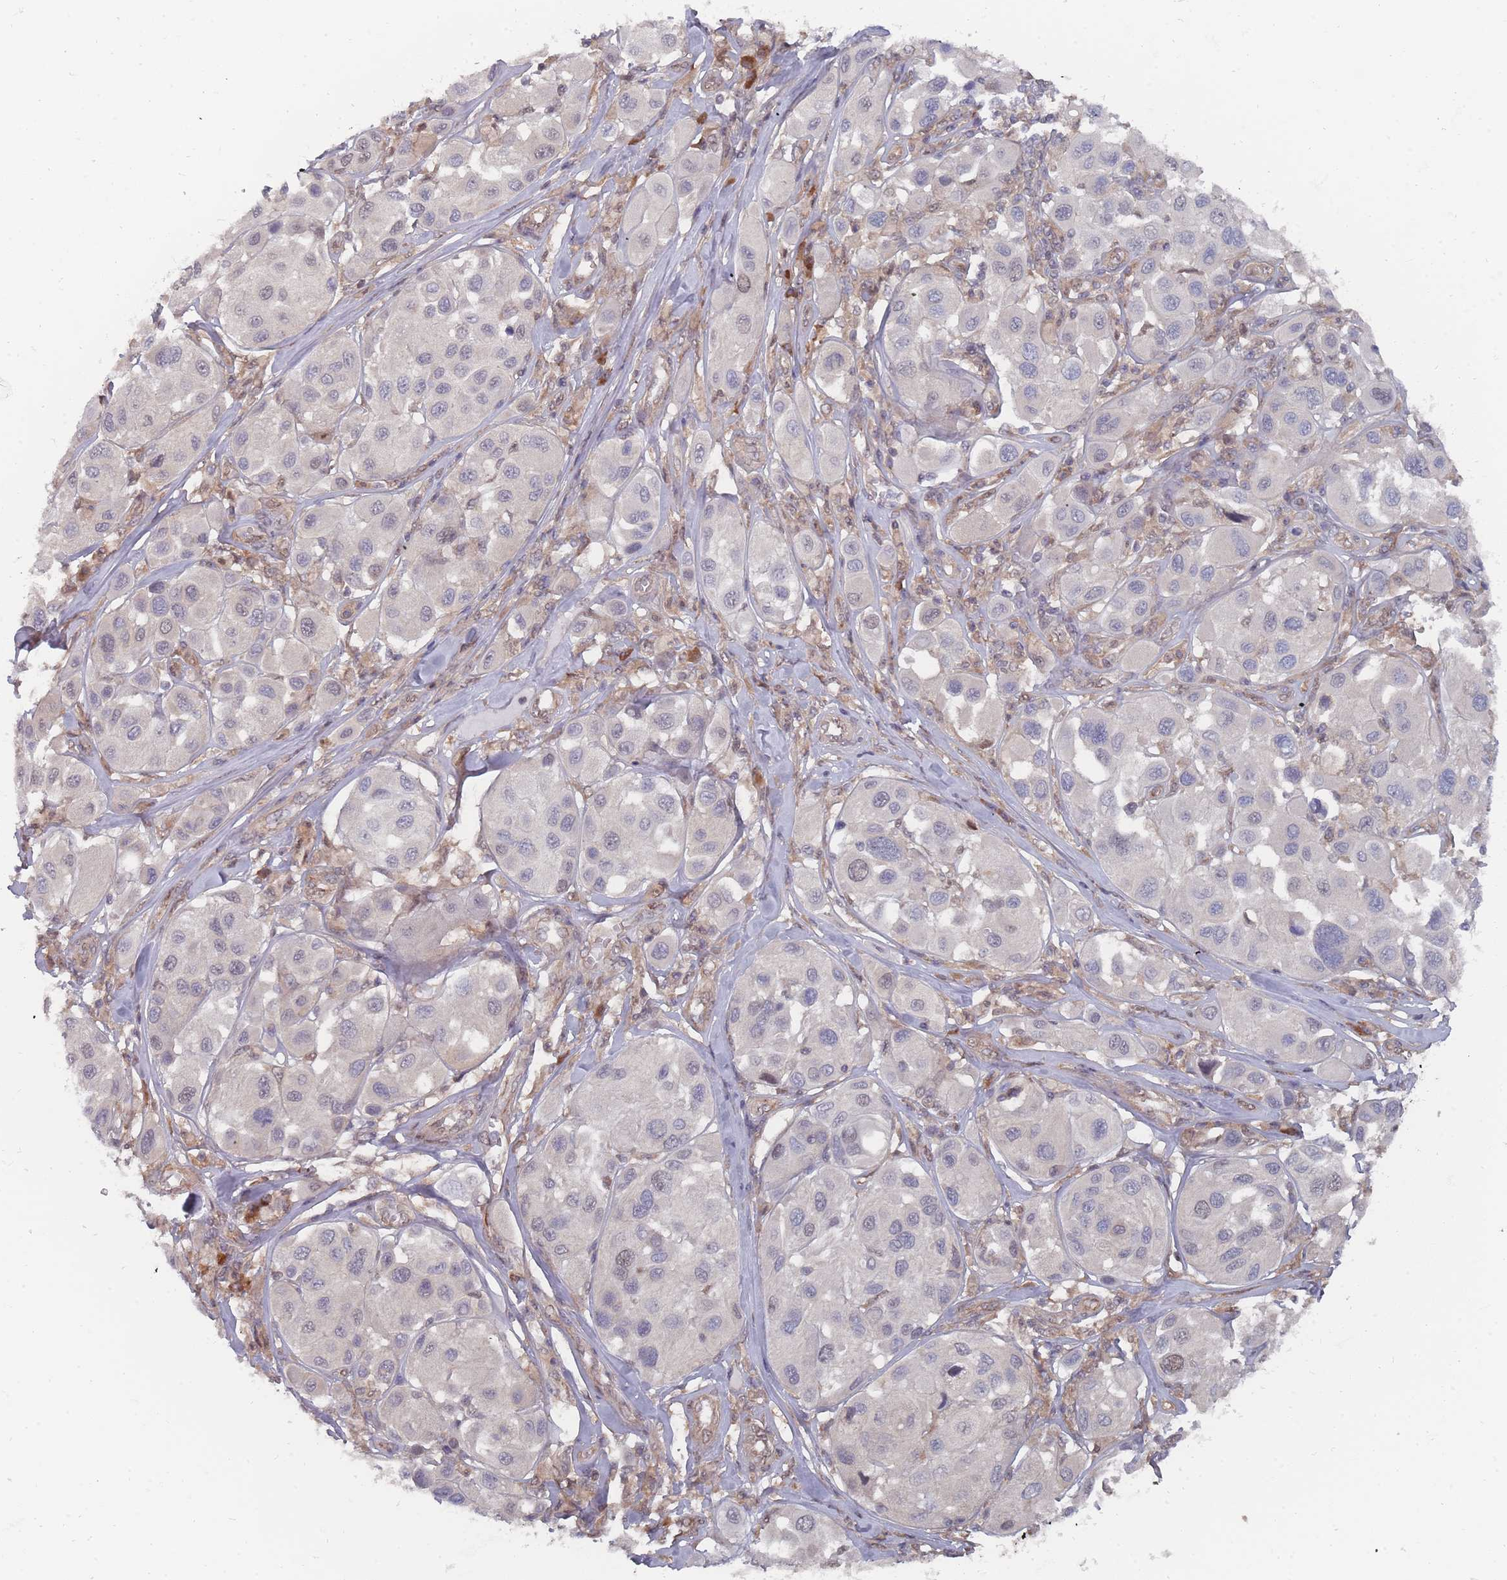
{"staining": {"intensity": "negative", "quantity": "none", "location": "none"}, "tissue": "melanoma", "cell_type": "Tumor cells", "image_type": "cancer", "snomed": [{"axis": "morphology", "description": "Malignant melanoma, Metastatic site"}, {"axis": "topography", "description": "Skin"}], "caption": "DAB (3,3'-diaminobenzidine) immunohistochemical staining of human malignant melanoma (metastatic site) shows no significant expression in tumor cells.", "gene": "NKD1", "patient": {"sex": "male", "age": 41}}